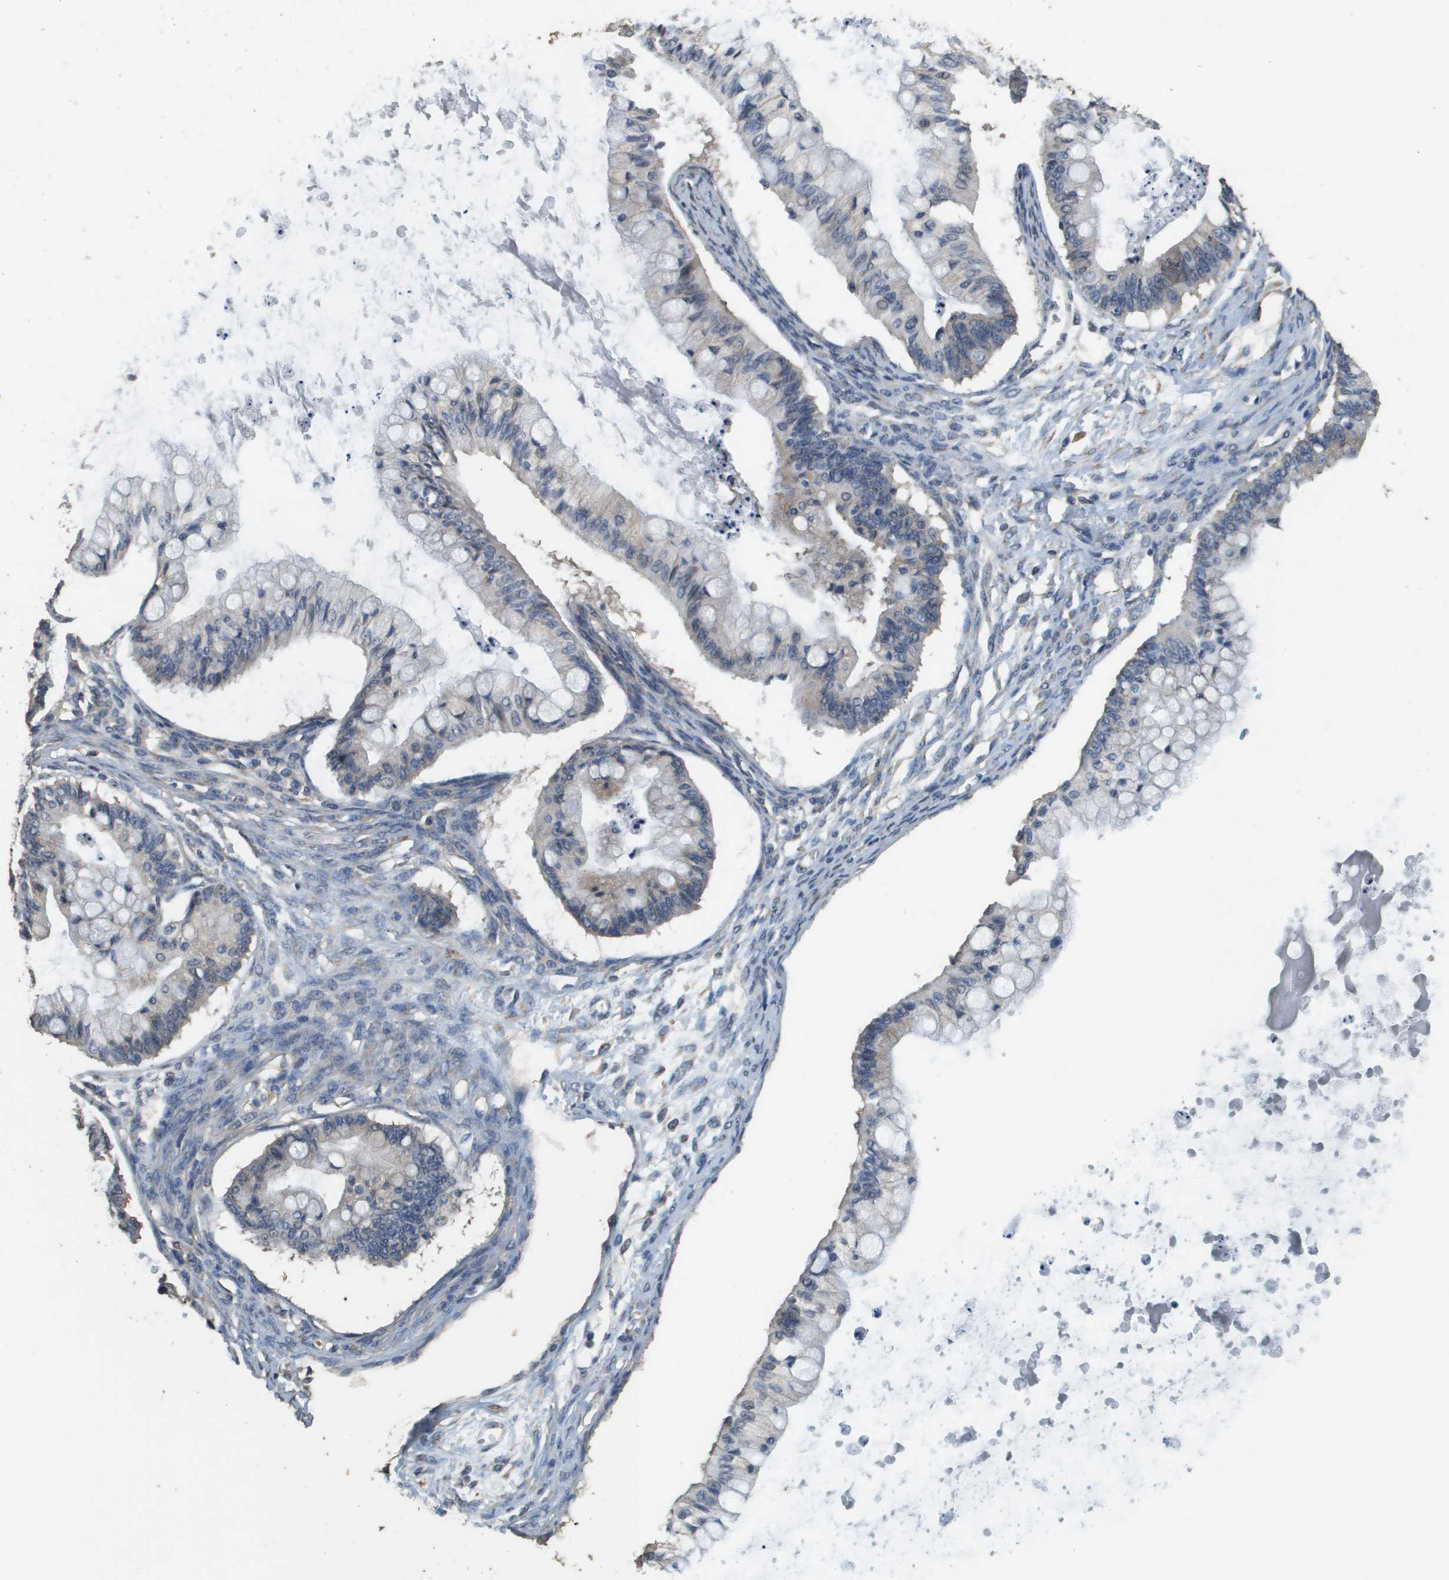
{"staining": {"intensity": "negative", "quantity": "none", "location": "none"}, "tissue": "ovarian cancer", "cell_type": "Tumor cells", "image_type": "cancer", "snomed": [{"axis": "morphology", "description": "Cystadenocarcinoma, mucinous, NOS"}, {"axis": "topography", "description": "Ovary"}], "caption": "This is an immunohistochemistry (IHC) micrograph of ovarian cancer. There is no expression in tumor cells.", "gene": "RAB6B", "patient": {"sex": "female", "age": 57}}